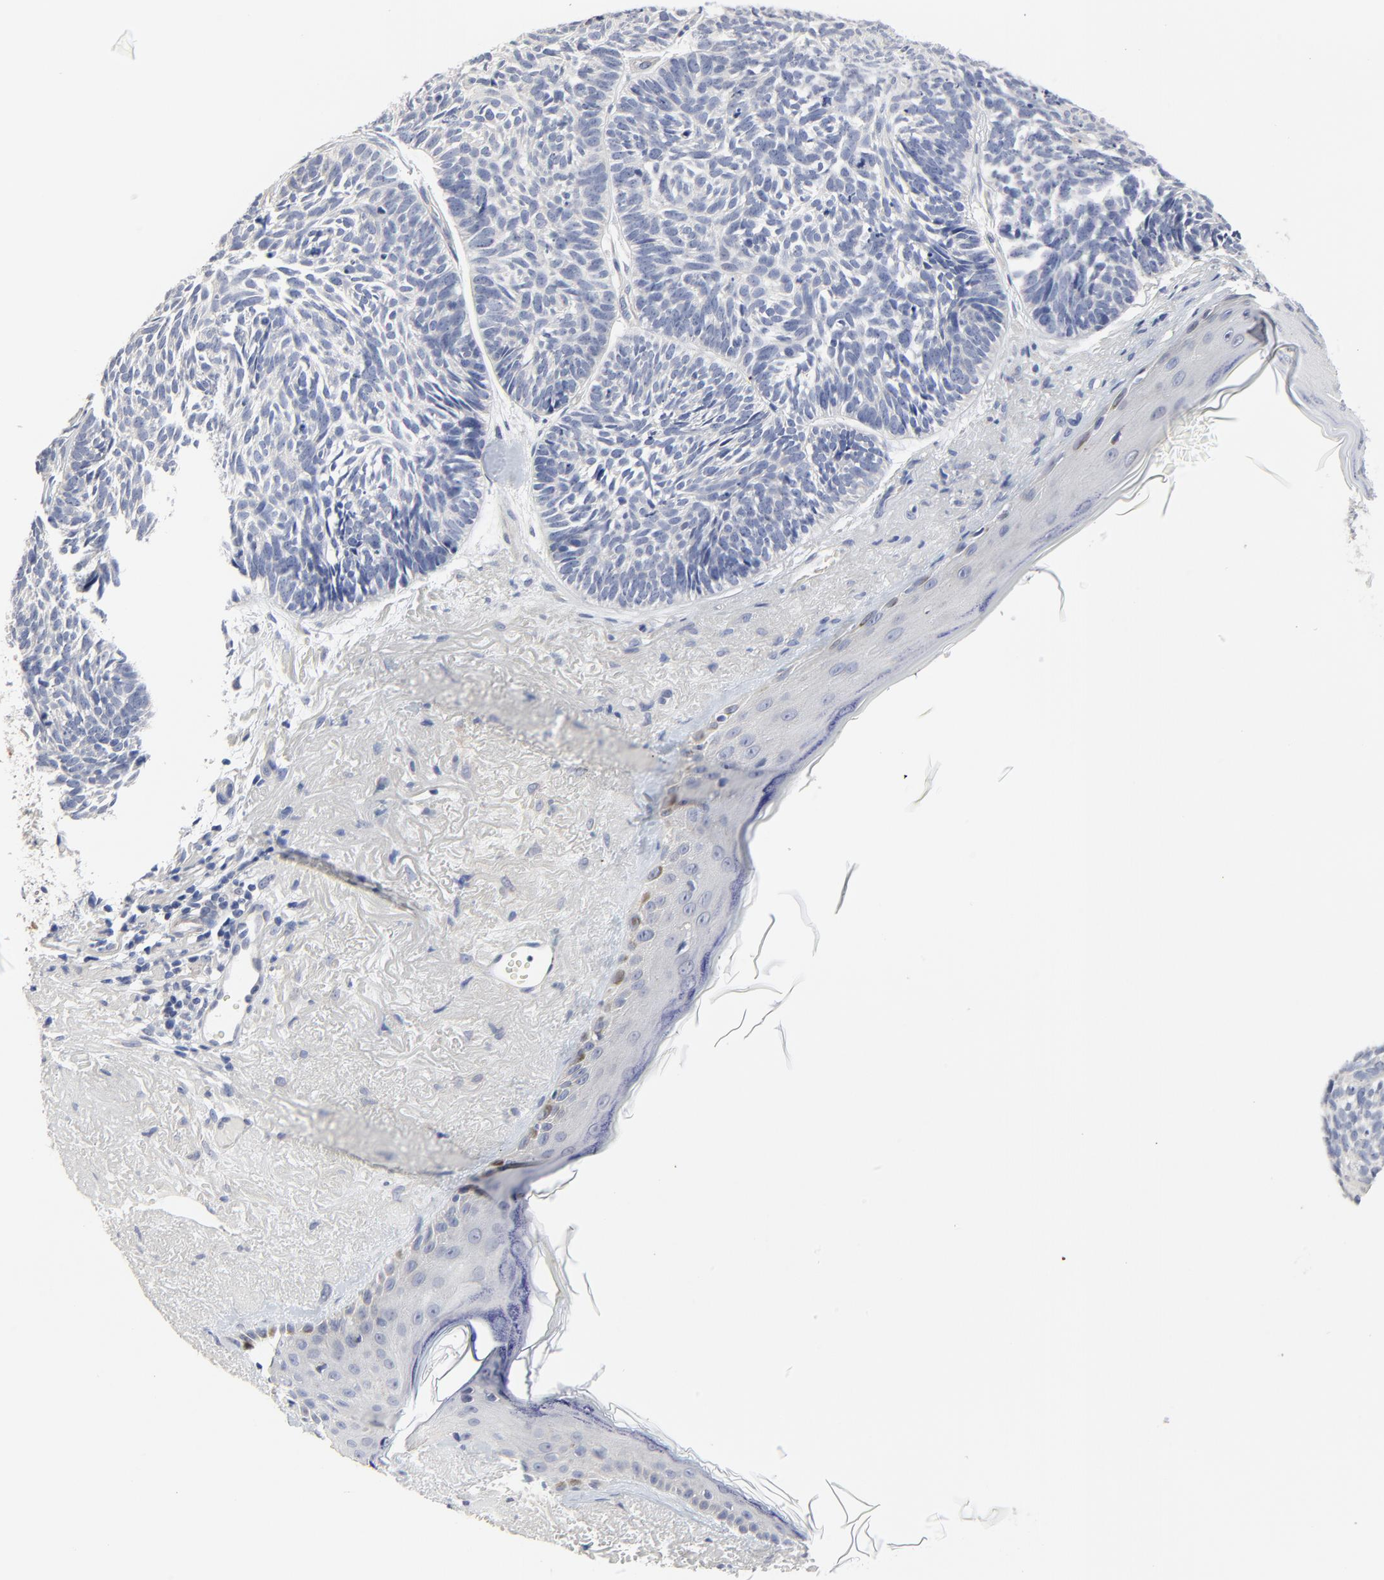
{"staining": {"intensity": "negative", "quantity": "none", "location": "none"}, "tissue": "skin cancer", "cell_type": "Tumor cells", "image_type": "cancer", "snomed": [{"axis": "morphology", "description": "Basal cell carcinoma"}, {"axis": "topography", "description": "Skin"}], "caption": "High power microscopy photomicrograph of an IHC image of skin basal cell carcinoma, revealing no significant positivity in tumor cells.", "gene": "DHRSX", "patient": {"sex": "female", "age": 87}}